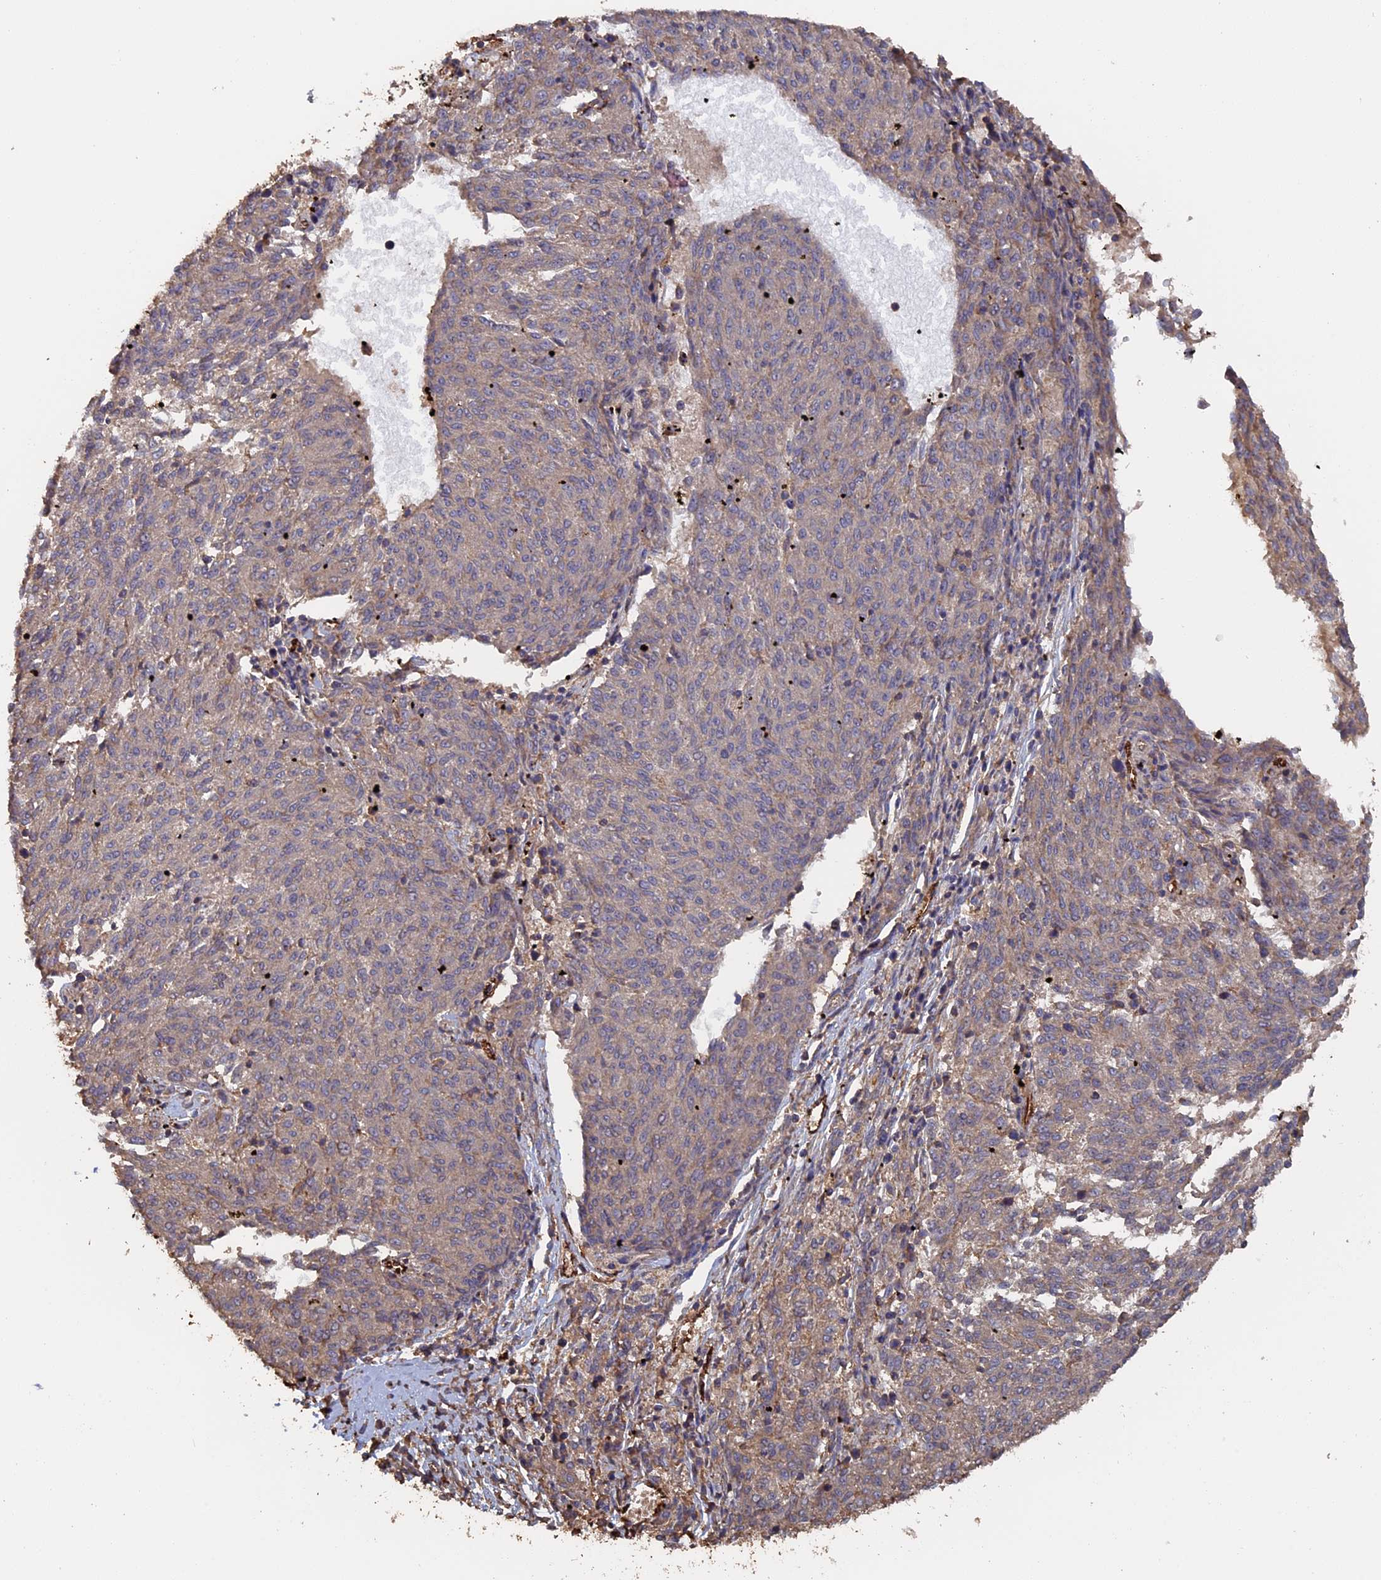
{"staining": {"intensity": "weak", "quantity": "25%-75%", "location": "cytoplasmic/membranous"}, "tissue": "melanoma", "cell_type": "Tumor cells", "image_type": "cancer", "snomed": [{"axis": "morphology", "description": "Malignant melanoma, NOS"}, {"axis": "topography", "description": "Skin"}], "caption": "Protein analysis of malignant melanoma tissue displays weak cytoplasmic/membranous staining in approximately 25%-75% of tumor cells.", "gene": "PIGQ", "patient": {"sex": "female", "age": 72}}